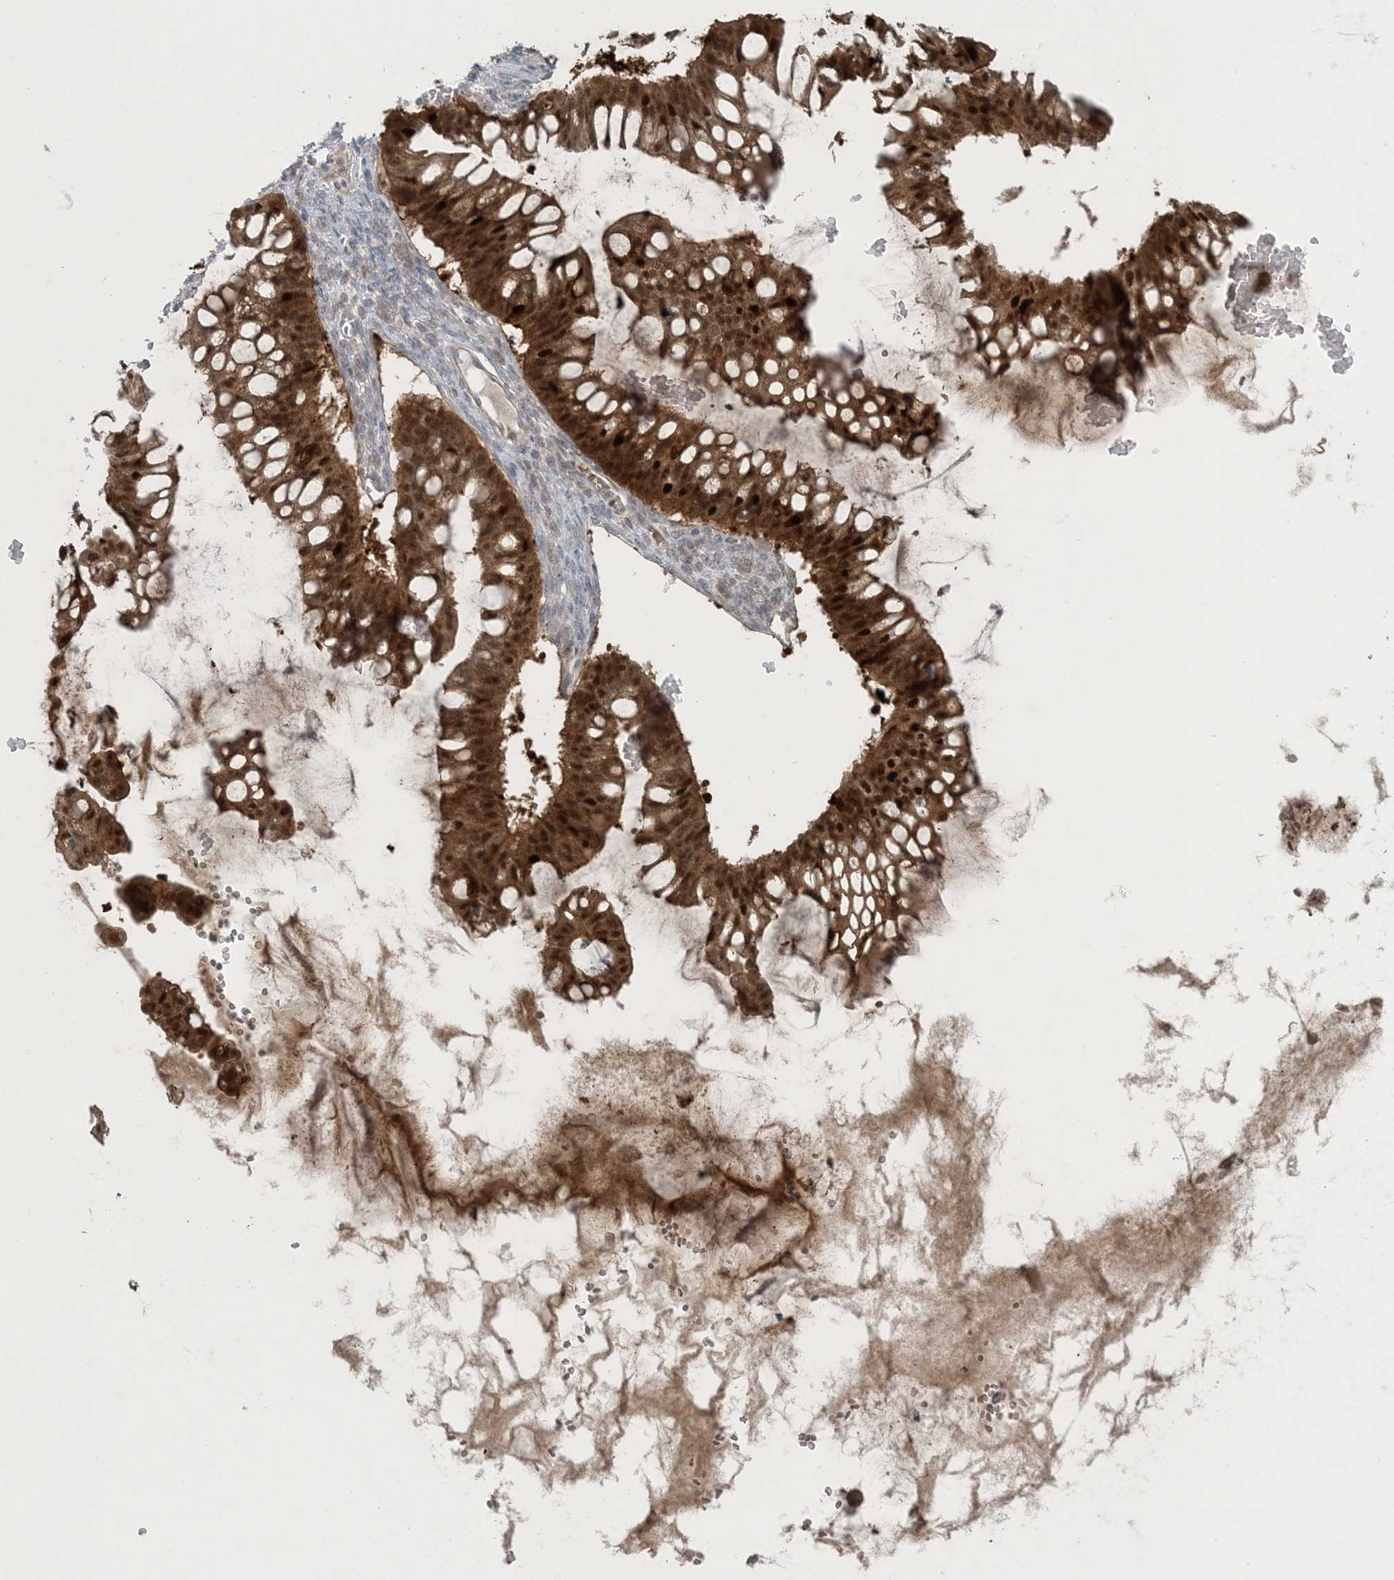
{"staining": {"intensity": "strong", "quantity": ">75%", "location": "cytoplasmic/membranous,nuclear"}, "tissue": "ovarian cancer", "cell_type": "Tumor cells", "image_type": "cancer", "snomed": [{"axis": "morphology", "description": "Cystadenocarcinoma, mucinous, NOS"}, {"axis": "topography", "description": "Ovary"}], "caption": "Immunohistochemistry (IHC) histopathology image of neoplastic tissue: human ovarian cancer stained using IHC demonstrates high levels of strong protein expression localized specifically in the cytoplasmic/membranous and nuclear of tumor cells, appearing as a cytoplasmic/membranous and nuclear brown color.", "gene": "NRBP2", "patient": {"sex": "female", "age": 73}}